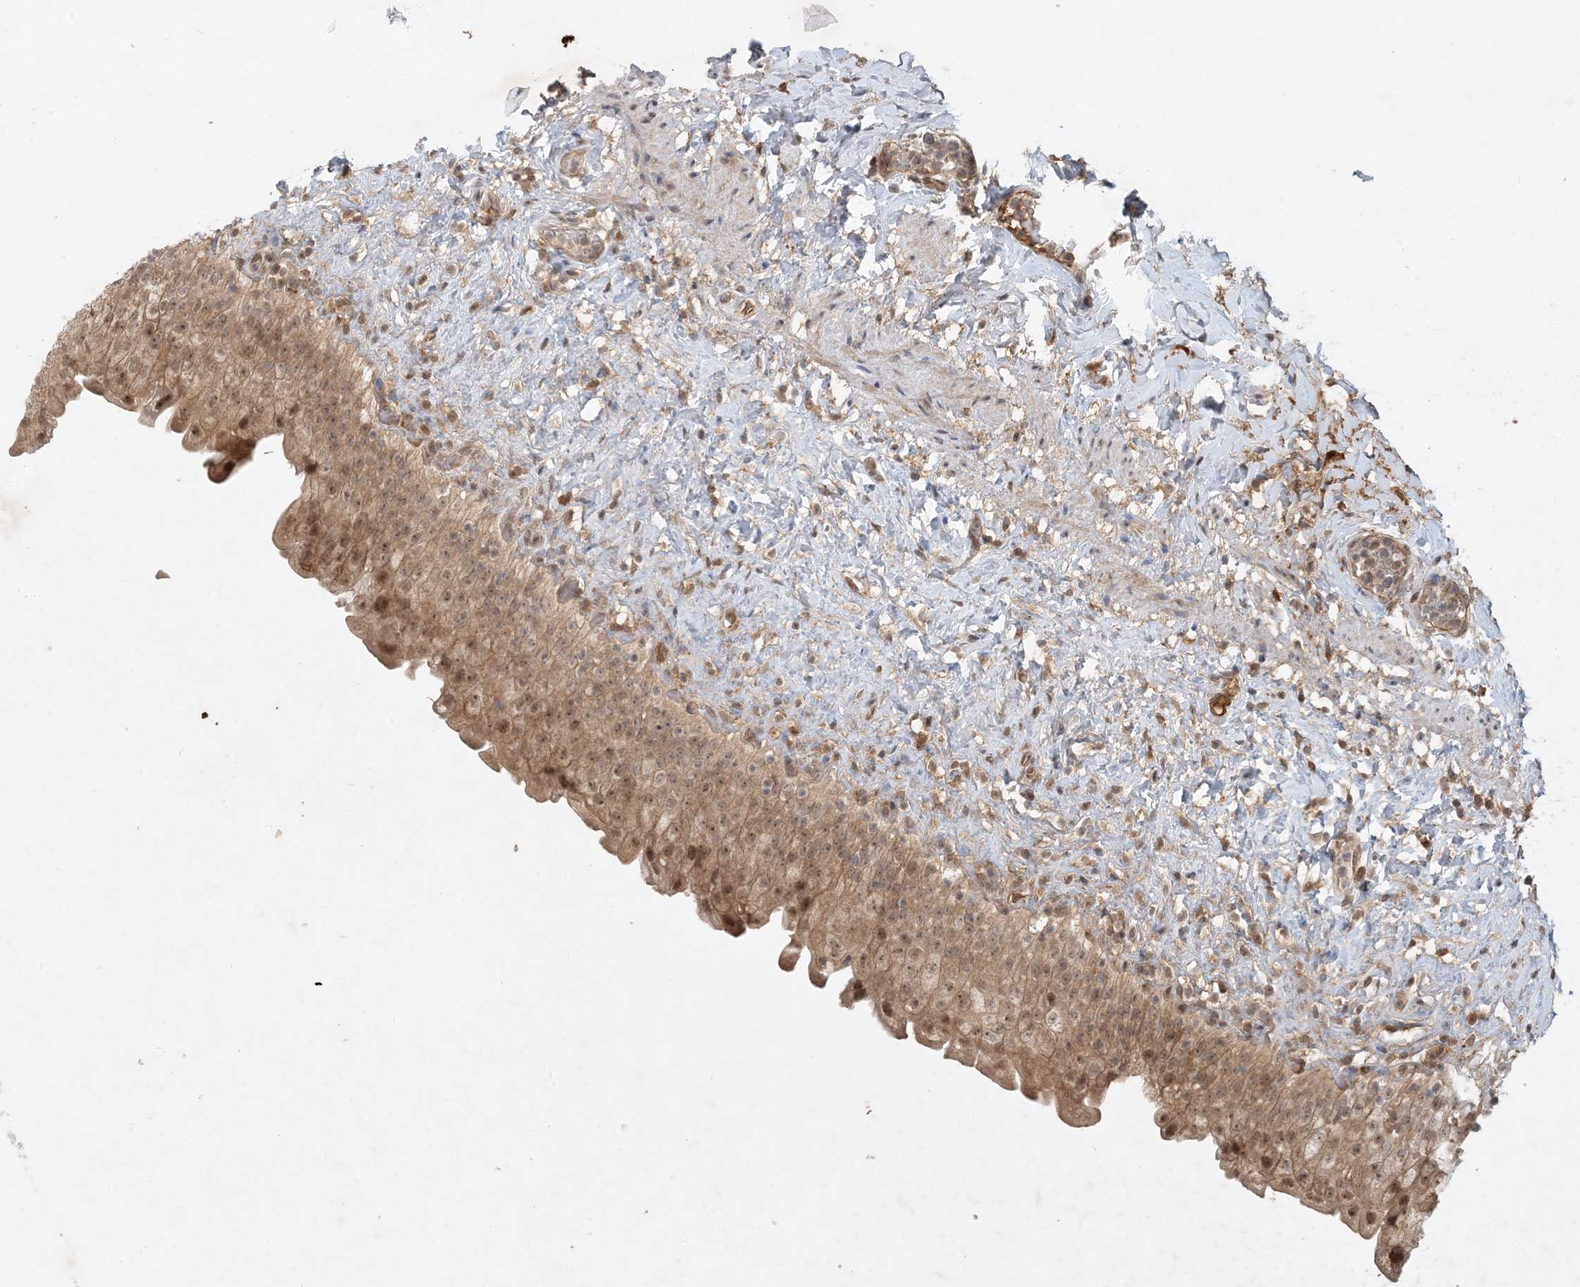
{"staining": {"intensity": "moderate", "quantity": ">75%", "location": "cytoplasmic/membranous,nuclear"}, "tissue": "urinary bladder", "cell_type": "Urothelial cells", "image_type": "normal", "snomed": [{"axis": "morphology", "description": "Normal tissue, NOS"}, {"axis": "topography", "description": "Urinary bladder"}], "caption": "The histopathology image shows a brown stain indicating the presence of a protein in the cytoplasmic/membranous,nuclear of urothelial cells in urinary bladder.", "gene": "ZCCHC4", "patient": {"sex": "female", "age": 27}}